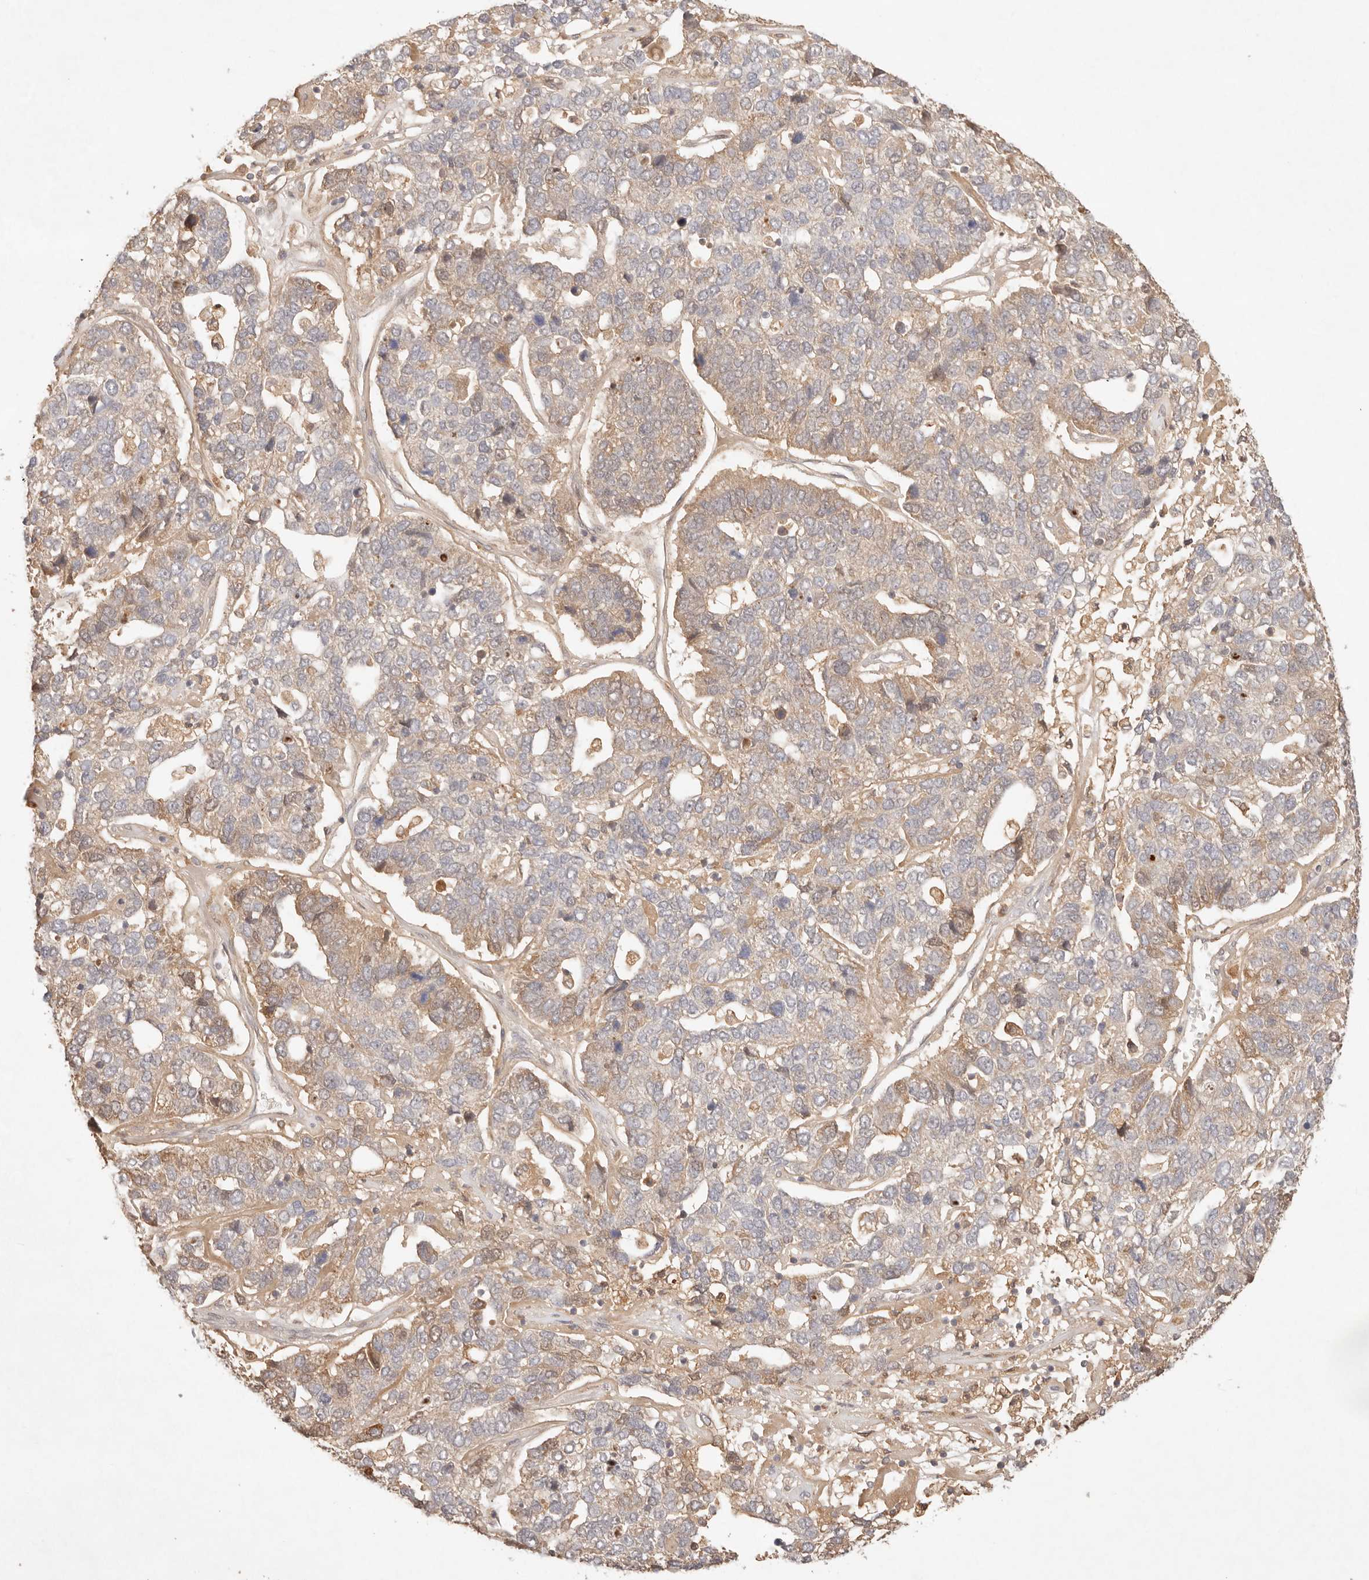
{"staining": {"intensity": "weak", "quantity": ">75%", "location": "cytoplasmic/membranous"}, "tissue": "pancreatic cancer", "cell_type": "Tumor cells", "image_type": "cancer", "snomed": [{"axis": "morphology", "description": "Adenocarcinoma, NOS"}, {"axis": "topography", "description": "Pancreas"}], "caption": "A low amount of weak cytoplasmic/membranous positivity is identified in approximately >75% of tumor cells in pancreatic adenocarcinoma tissue. (brown staining indicates protein expression, while blue staining denotes nuclei).", "gene": "PHLDA3", "patient": {"sex": "female", "age": 61}}